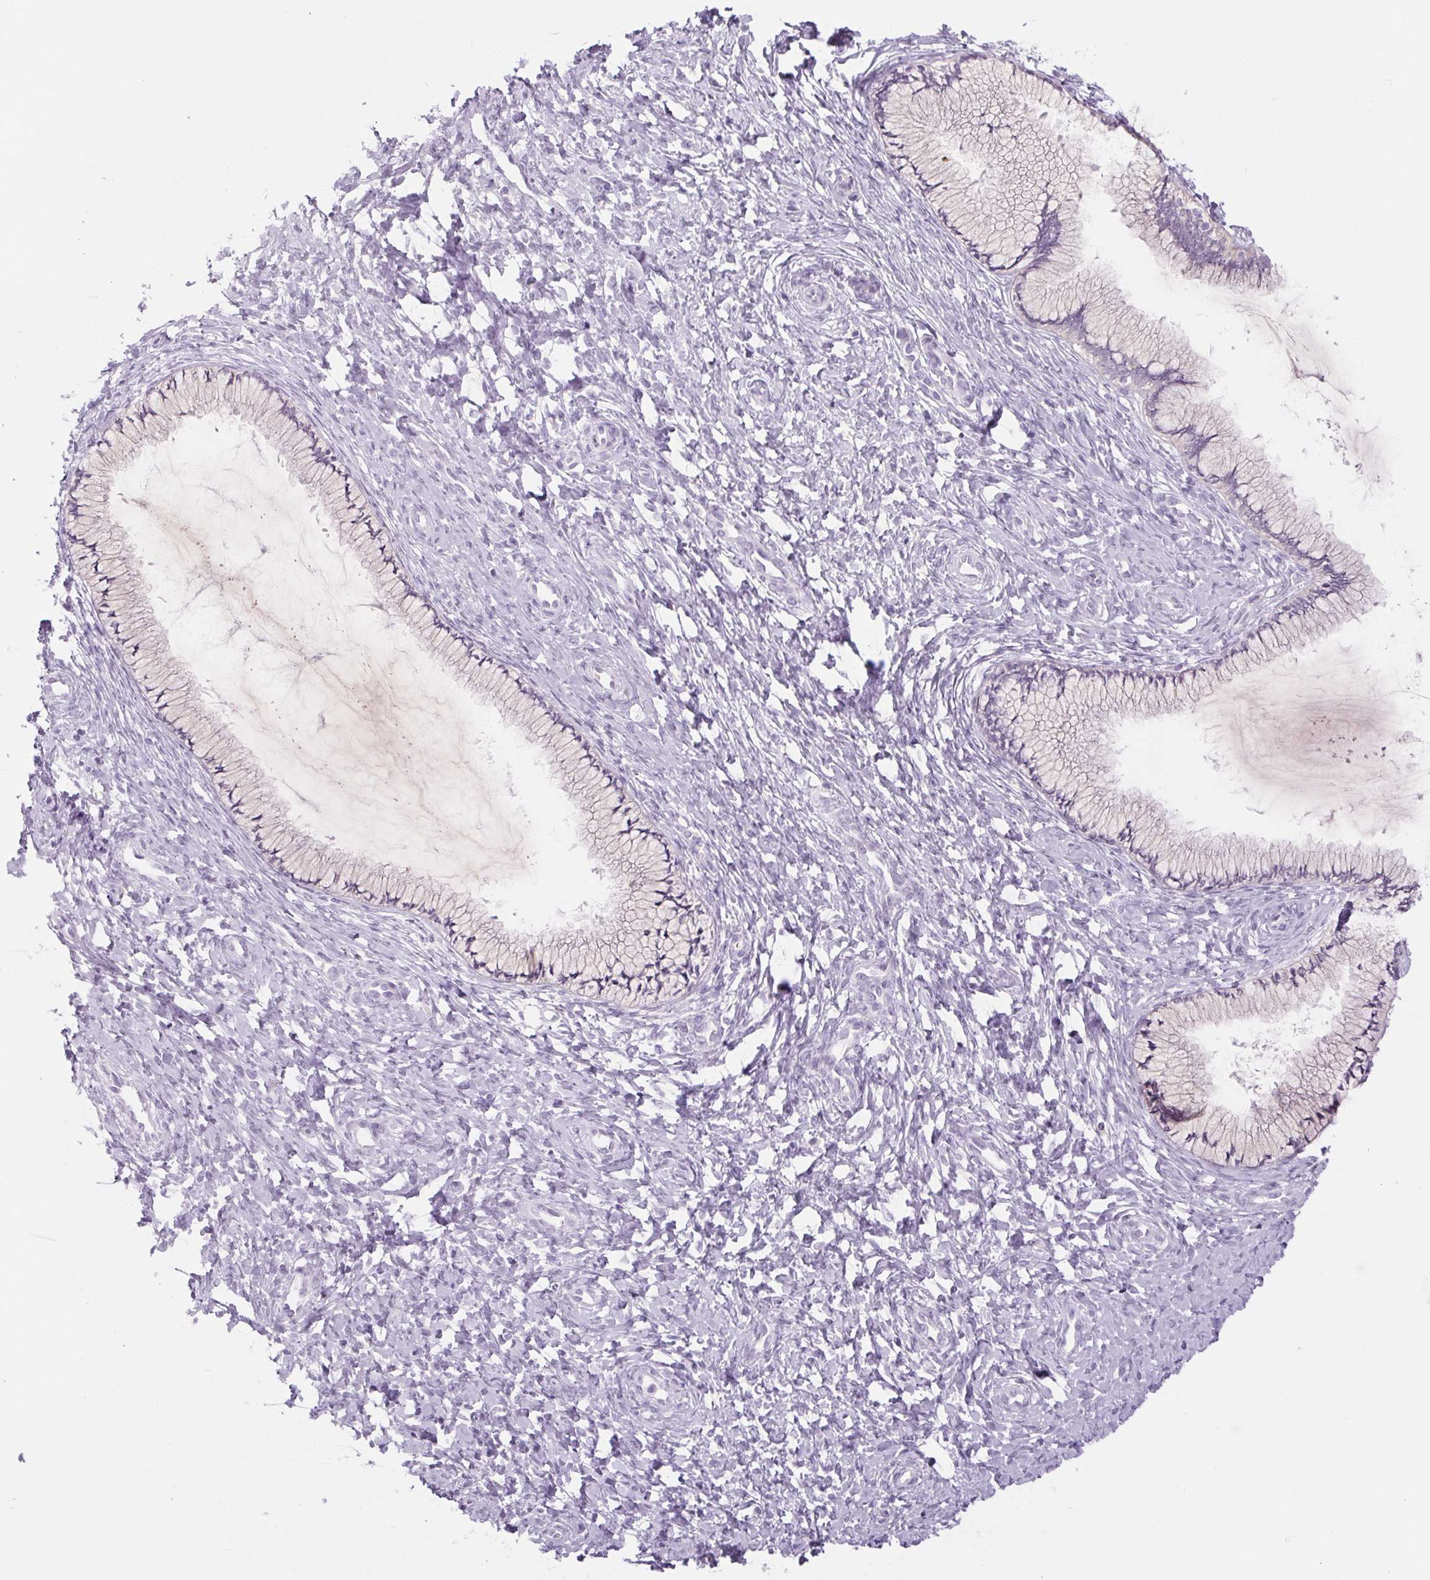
{"staining": {"intensity": "negative", "quantity": "none", "location": "none"}, "tissue": "cervix", "cell_type": "Glandular cells", "image_type": "normal", "snomed": [{"axis": "morphology", "description": "Normal tissue, NOS"}, {"axis": "topography", "description": "Cervix"}], "caption": "Immunohistochemistry (IHC) histopathology image of benign cervix: human cervix stained with DAB shows no significant protein expression in glandular cells. The staining was performed using DAB to visualize the protein expression in brown, while the nuclei were stained in blue with hematoxylin (Magnification: 20x).", "gene": "RPTN", "patient": {"sex": "female", "age": 37}}